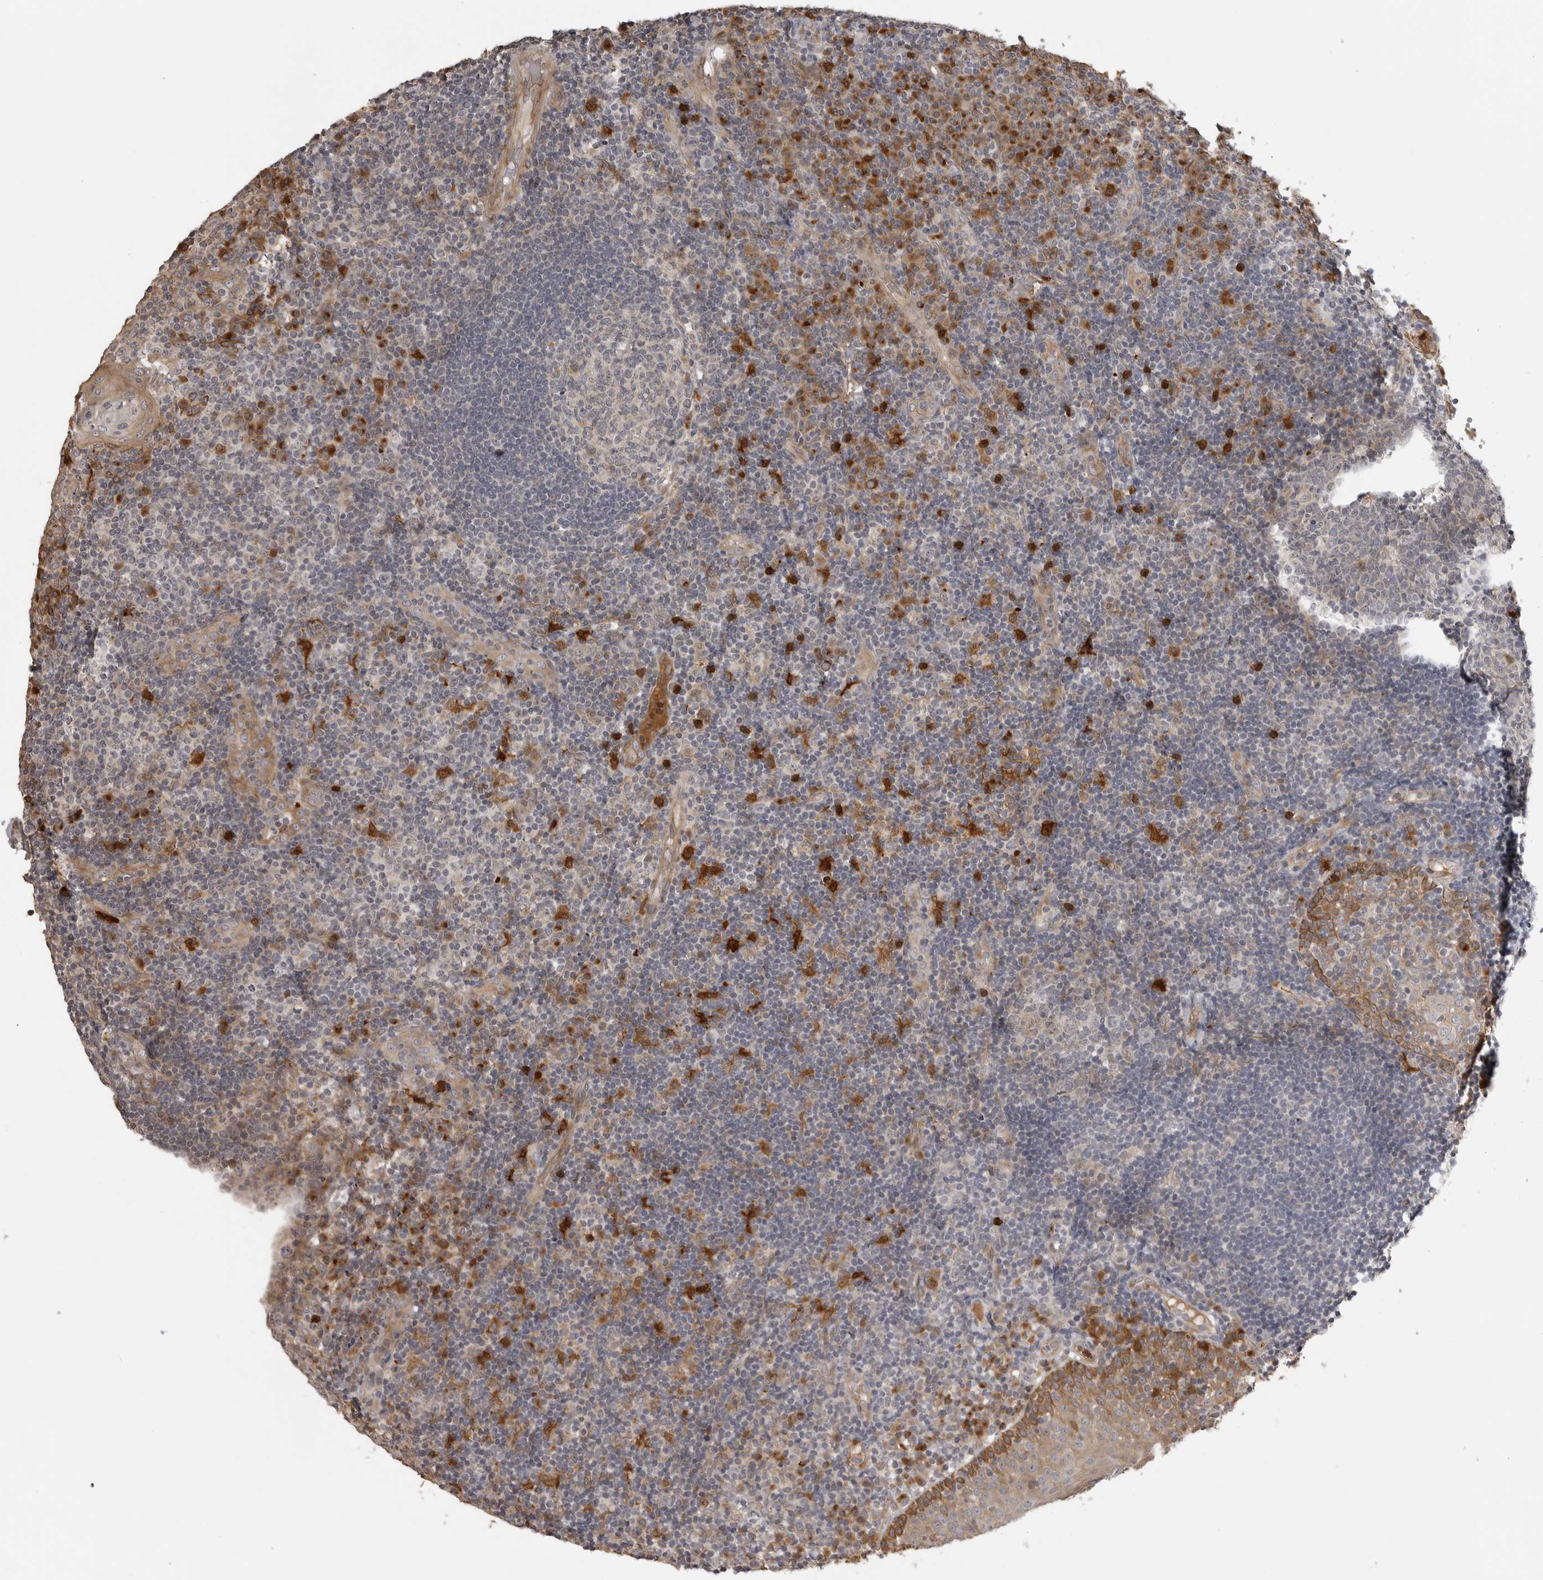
{"staining": {"intensity": "negative", "quantity": "none", "location": "none"}, "tissue": "tonsil", "cell_type": "Germinal center cells", "image_type": "normal", "snomed": [{"axis": "morphology", "description": "Normal tissue, NOS"}, {"axis": "topography", "description": "Tonsil"}], "caption": "Human tonsil stained for a protein using immunohistochemistry (IHC) reveals no staining in germinal center cells.", "gene": "IDO1", "patient": {"sex": "female", "age": 40}}